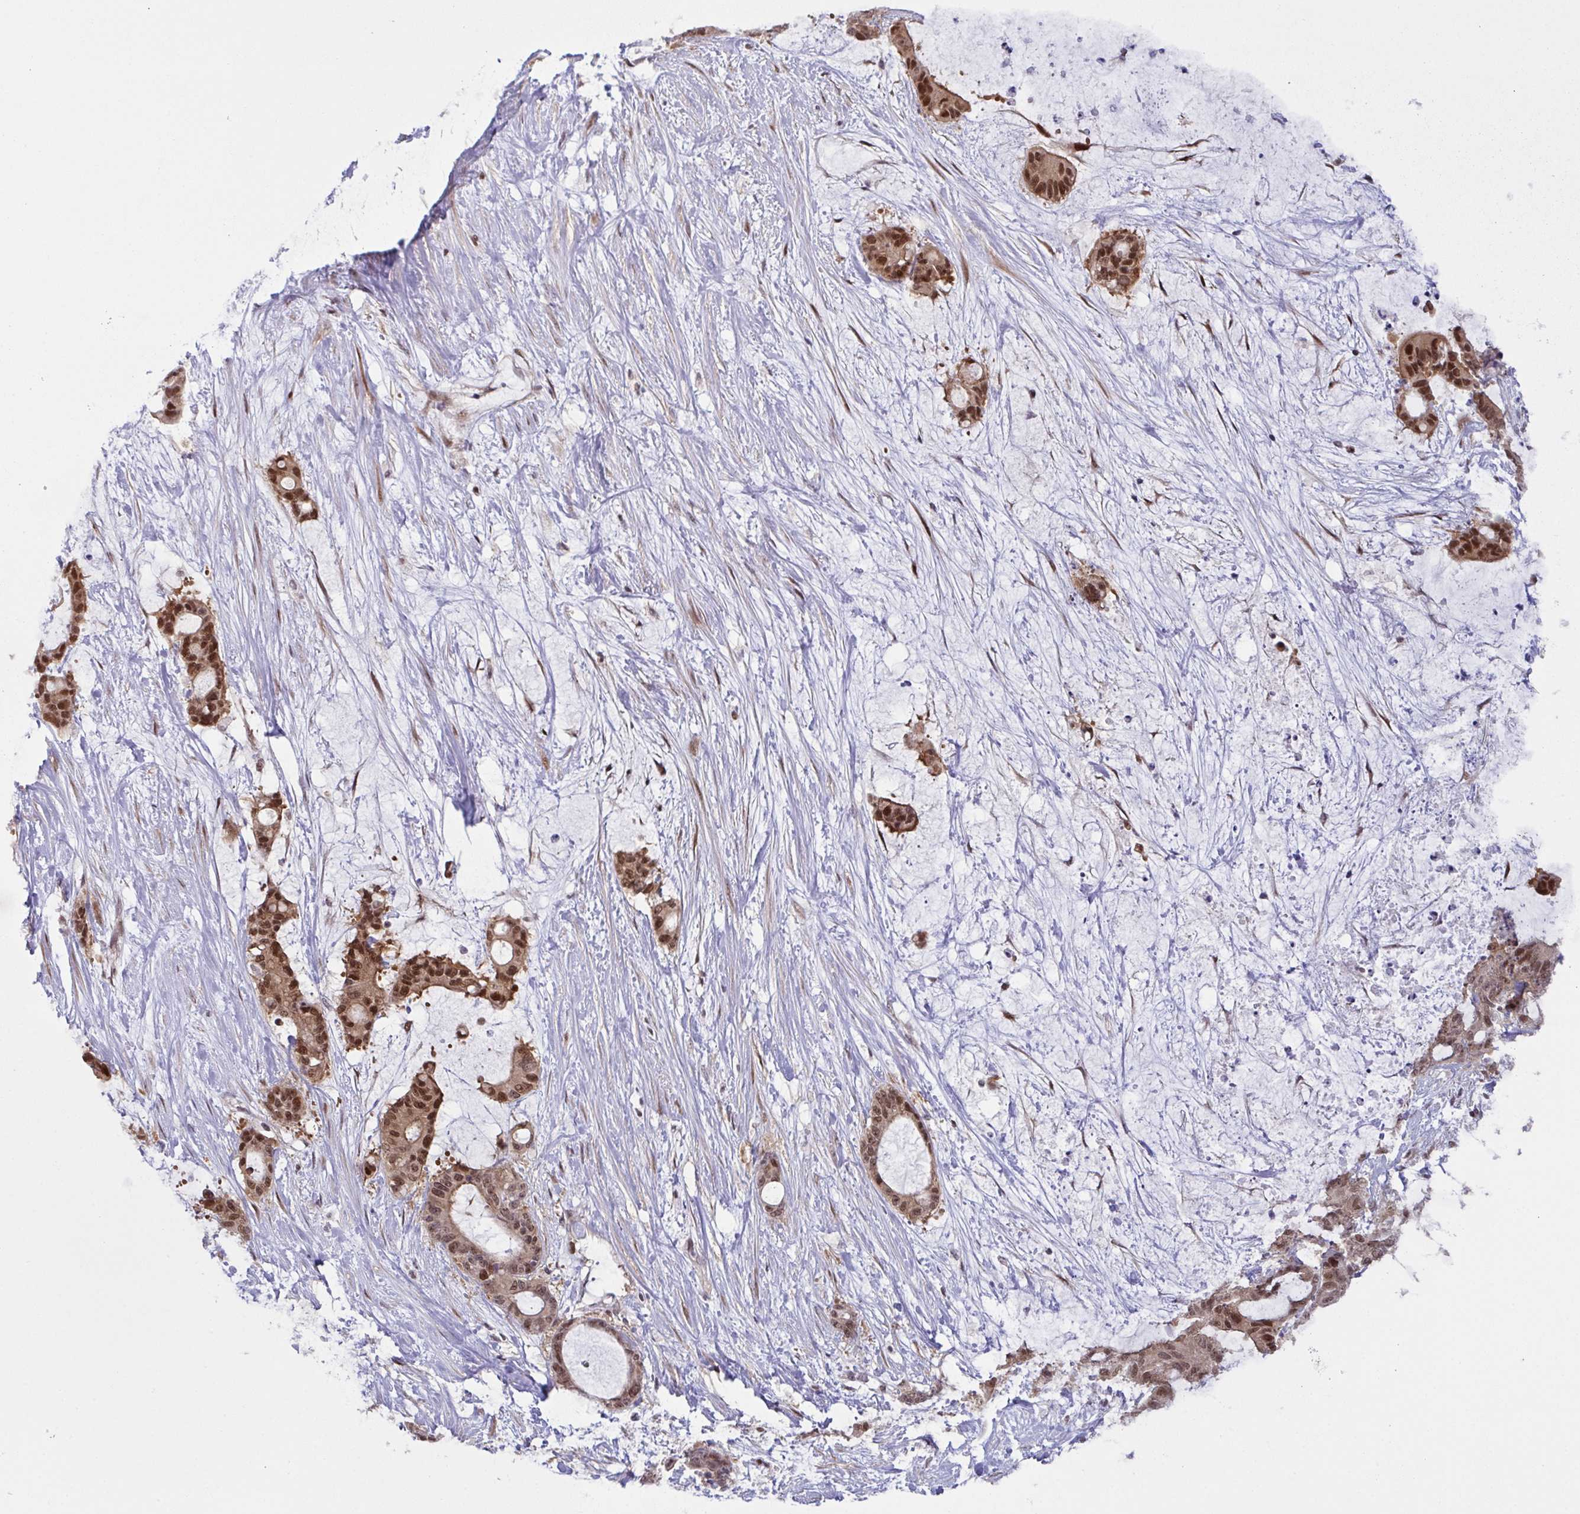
{"staining": {"intensity": "moderate", "quantity": ">75%", "location": "cytoplasmic/membranous,nuclear"}, "tissue": "liver cancer", "cell_type": "Tumor cells", "image_type": "cancer", "snomed": [{"axis": "morphology", "description": "Normal tissue, NOS"}, {"axis": "morphology", "description": "Cholangiocarcinoma"}, {"axis": "topography", "description": "Liver"}, {"axis": "topography", "description": "Peripheral nerve tissue"}], "caption": "Immunohistochemistry (IHC) of liver cholangiocarcinoma shows medium levels of moderate cytoplasmic/membranous and nuclear positivity in about >75% of tumor cells.", "gene": "DNAJB1", "patient": {"sex": "female", "age": 73}}